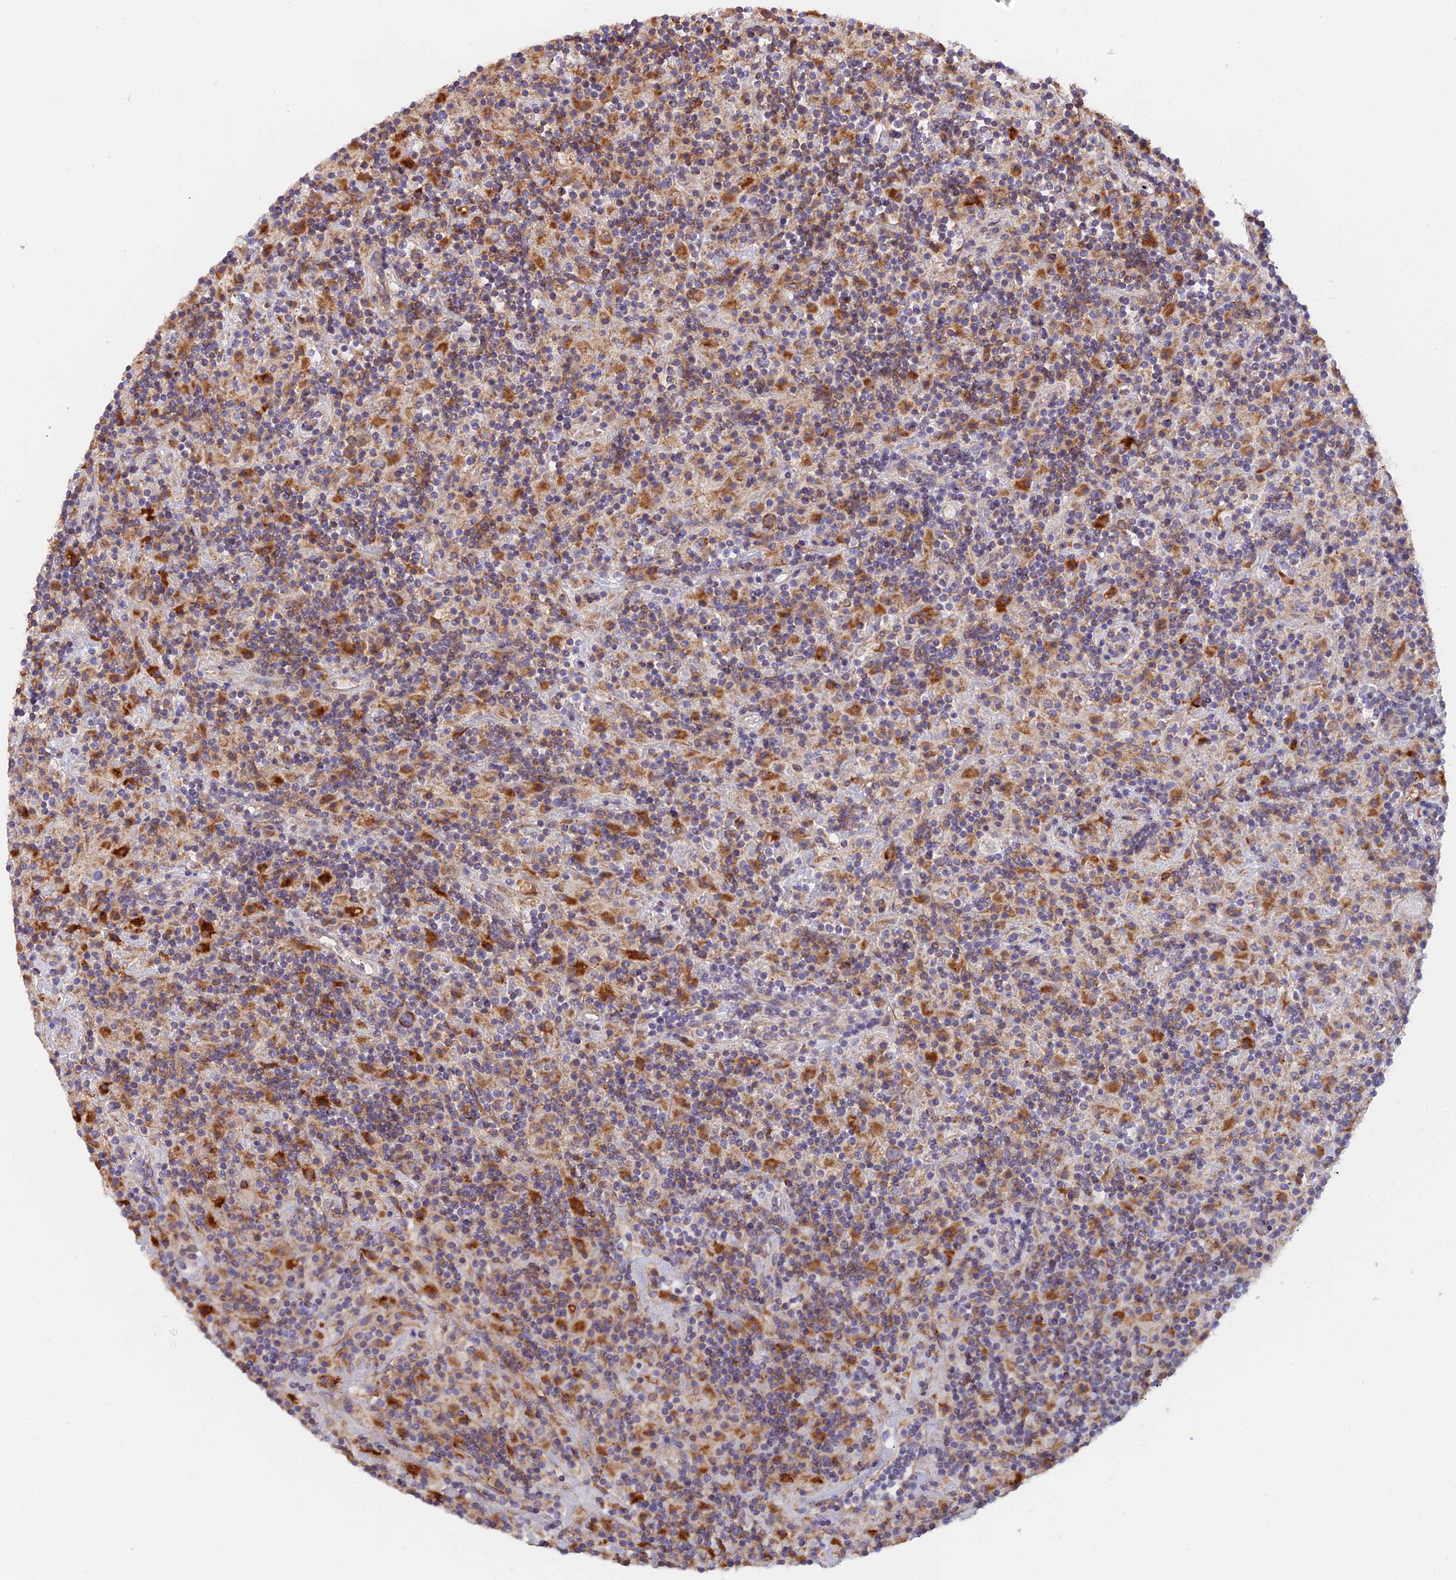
{"staining": {"intensity": "moderate", "quantity": ">75%", "location": "cytoplasmic/membranous"}, "tissue": "lymphoma", "cell_type": "Tumor cells", "image_type": "cancer", "snomed": [{"axis": "morphology", "description": "Hodgkin's disease, NOS"}, {"axis": "topography", "description": "Lymph node"}], "caption": "Immunohistochemical staining of human lymphoma demonstrates moderate cytoplasmic/membranous protein expression in about >75% of tumor cells.", "gene": "TBC1D20", "patient": {"sex": "male", "age": 70}}